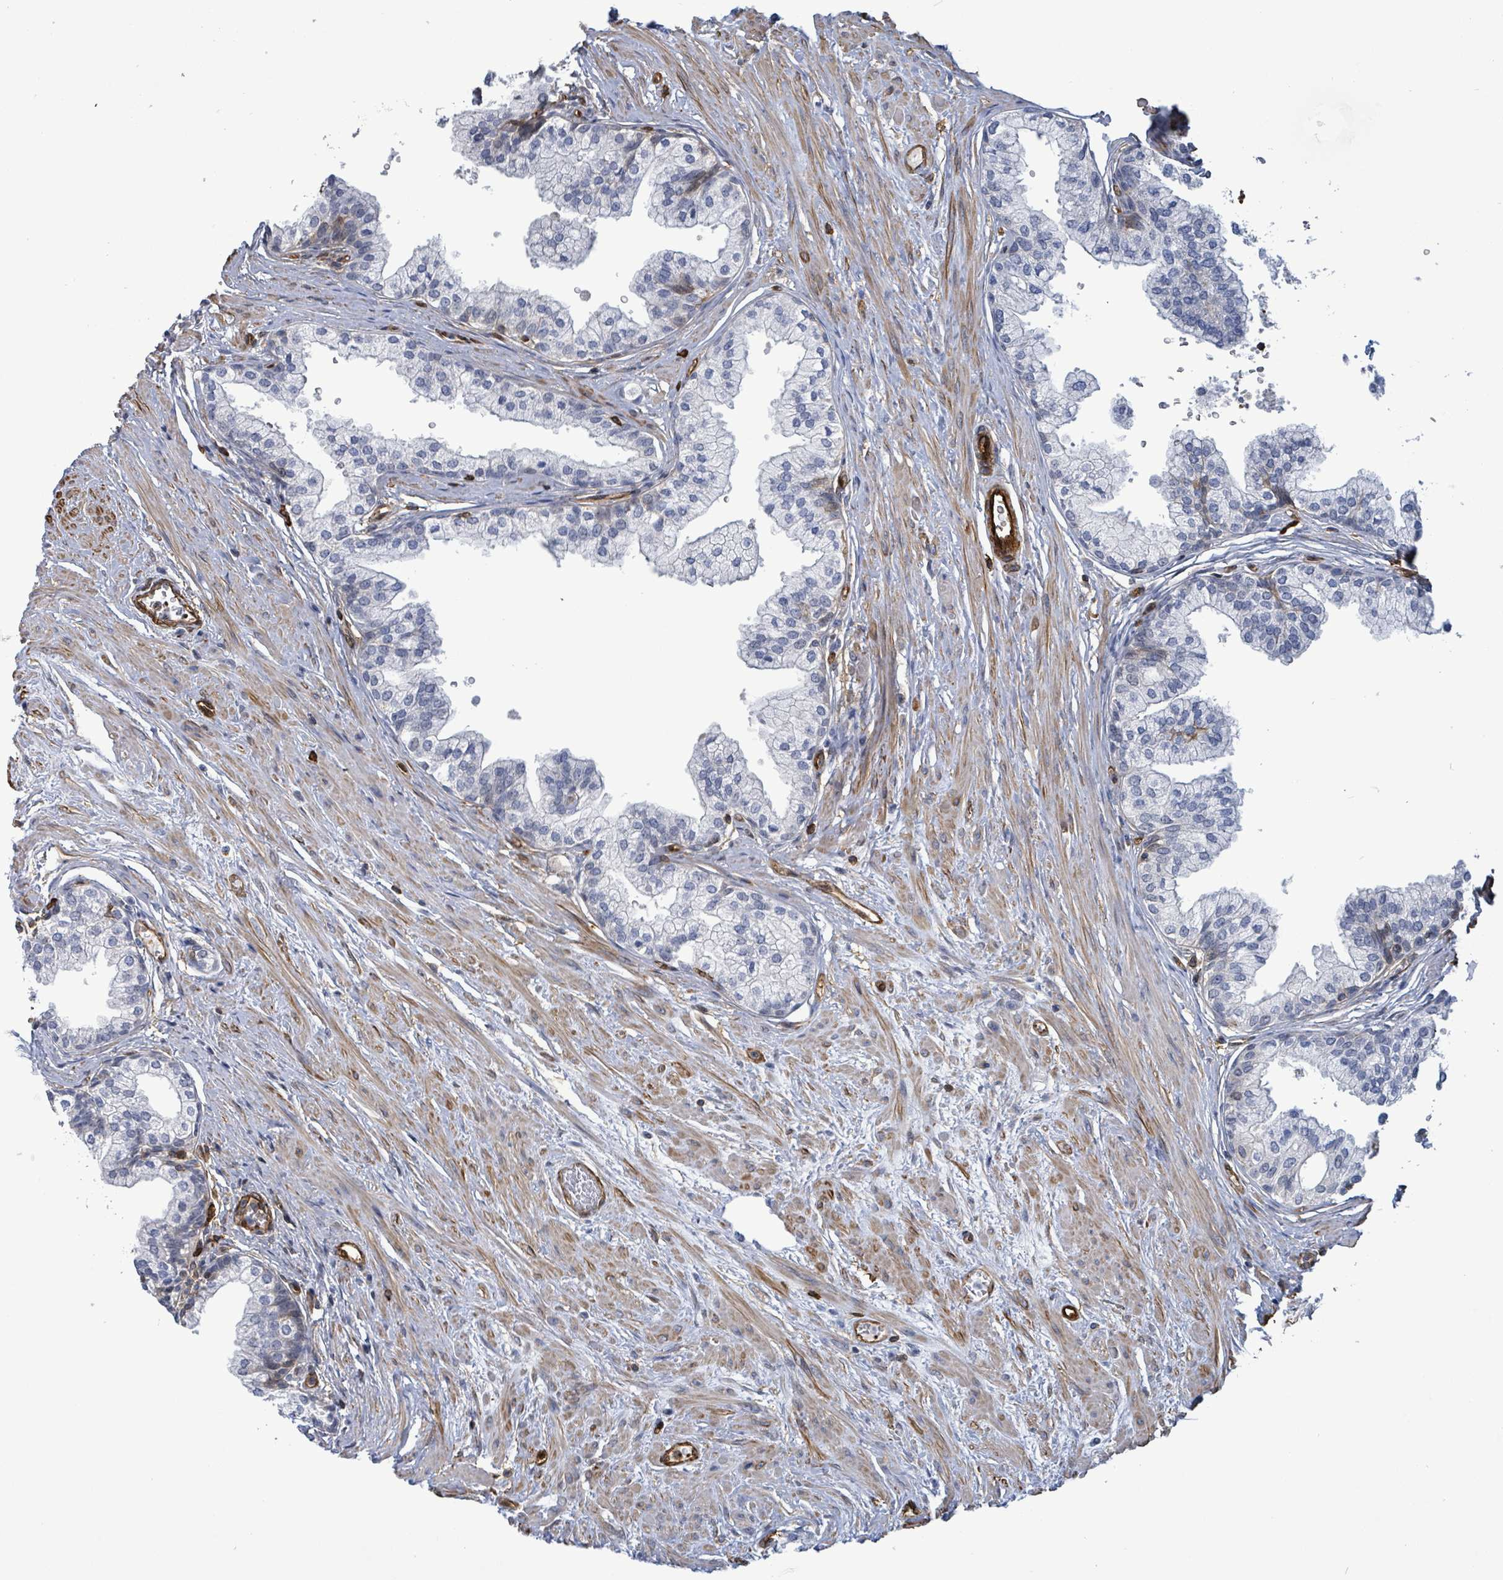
{"staining": {"intensity": "moderate", "quantity": "25%-75%", "location": "cytoplasmic/membranous"}, "tissue": "prostate", "cell_type": "Glandular cells", "image_type": "normal", "snomed": [{"axis": "morphology", "description": "Normal tissue, NOS"}, {"axis": "topography", "description": "Prostate"}], "caption": "This photomicrograph shows immunohistochemistry (IHC) staining of unremarkable human prostate, with medium moderate cytoplasmic/membranous positivity in approximately 25%-75% of glandular cells.", "gene": "PRKRIP1", "patient": {"sex": "male", "age": 60}}